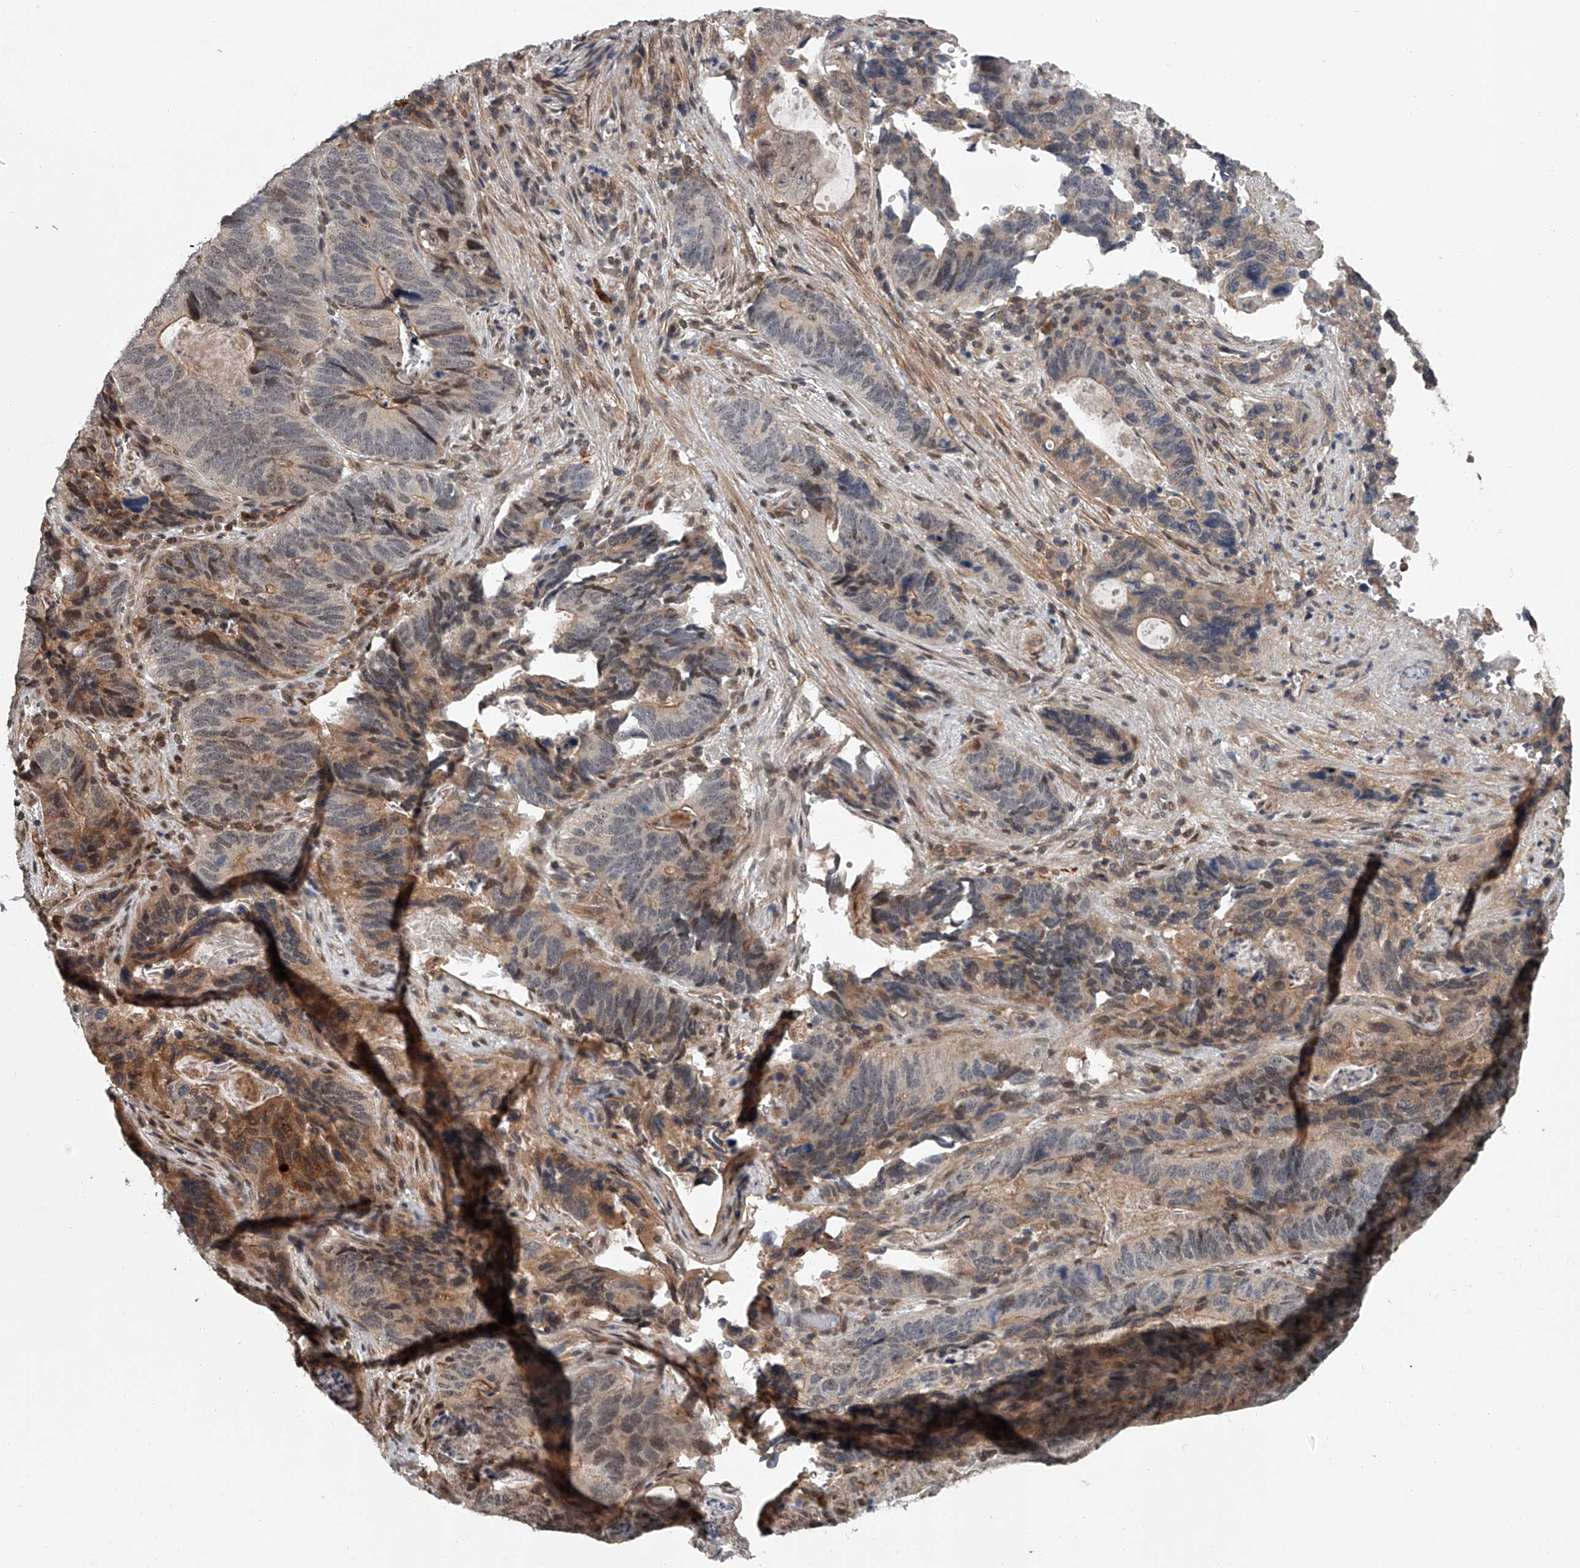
{"staining": {"intensity": "moderate", "quantity": "<25%", "location": "cytoplasmic/membranous,nuclear"}, "tissue": "stomach cancer", "cell_type": "Tumor cells", "image_type": "cancer", "snomed": [{"axis": "morphology", "description": "Normal tissue, NOS"}, {"axis": "morphology", "description": "Adenocarcinoma, NOS"}, {"axis": "topography", "description": "Stomach"}], "caption": "Stomach cancer (adenocarcinoma) stained for a protein (brown) displays moderate cytoplasmic/membranous and nuclear positive positivity in about <25% of tumor cells.", "gene": "PLEKHG1", "patient": {"sex": "female", "age": 89}}